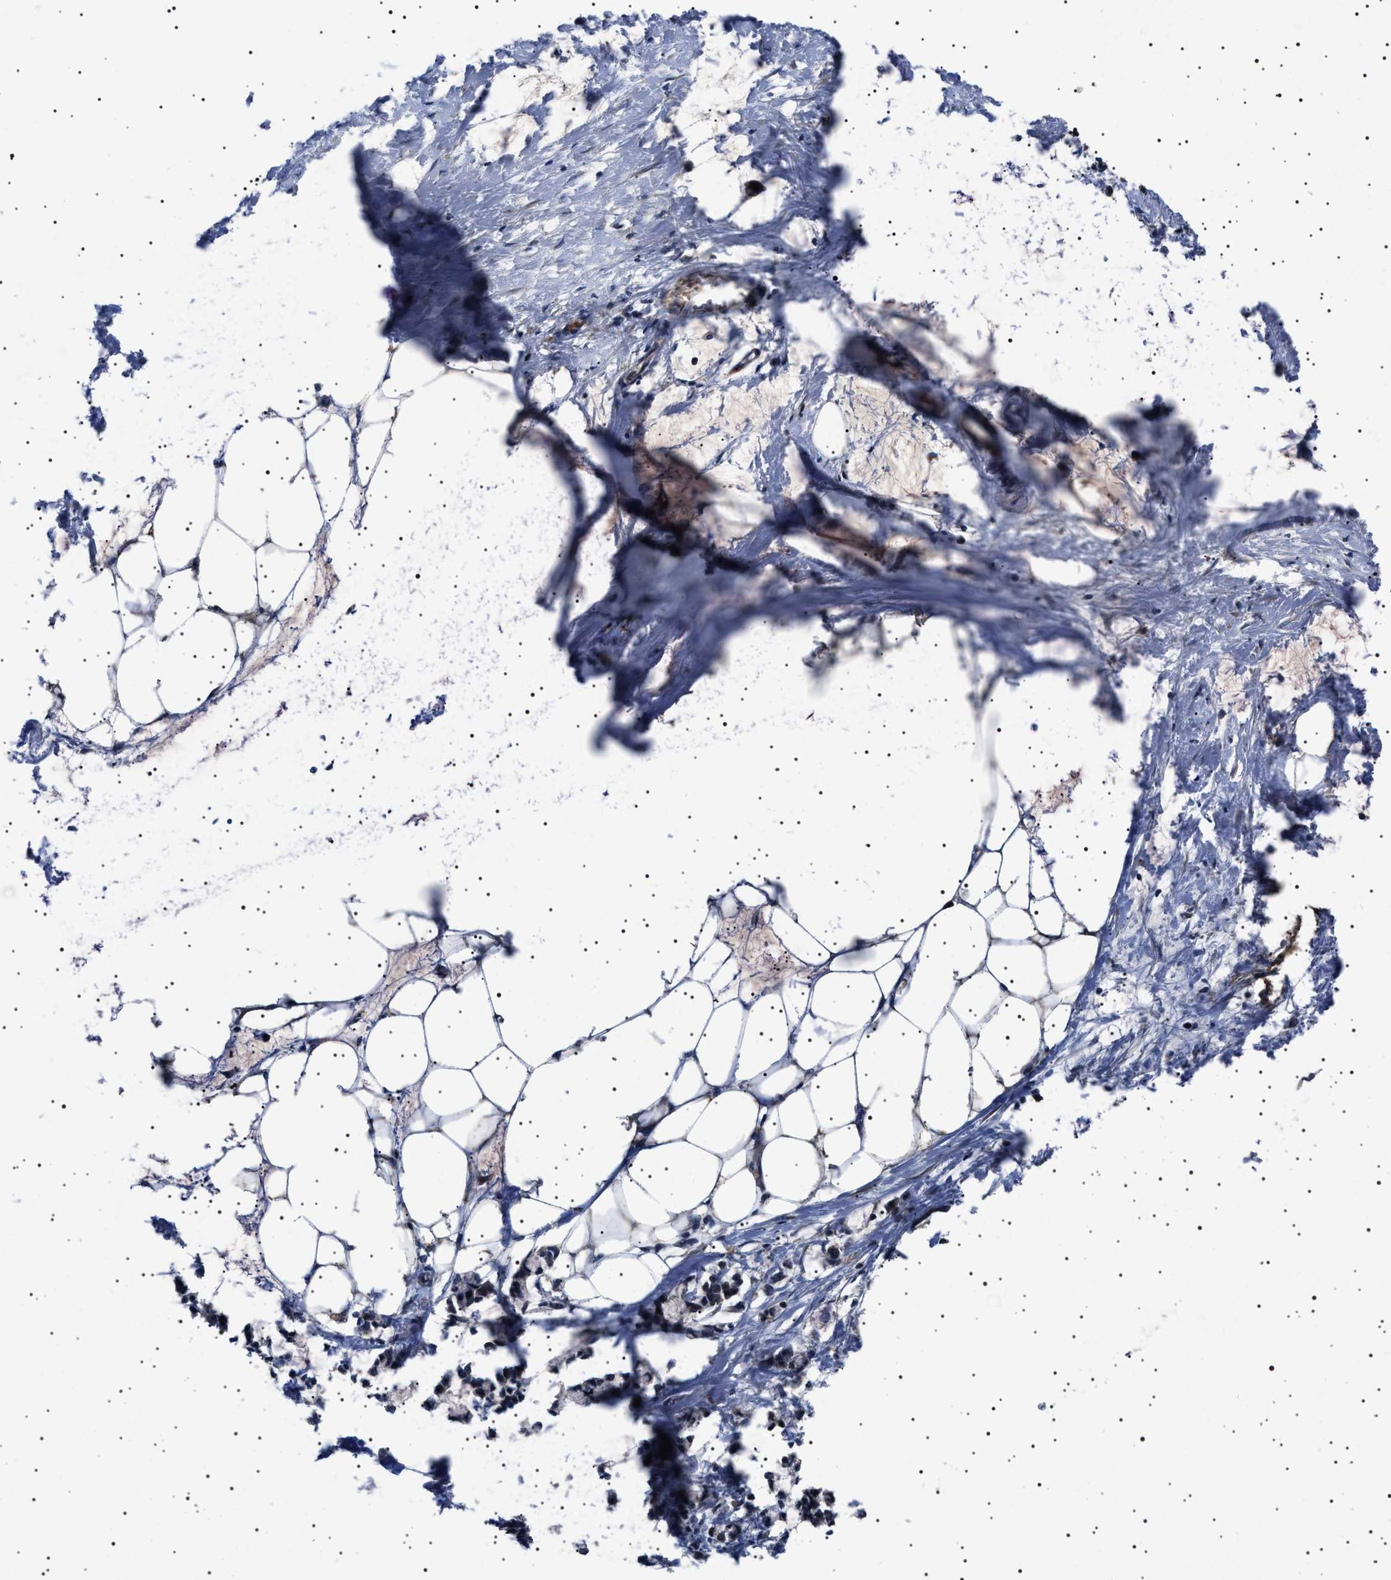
{"staining": {"intensity": "weak", "quantity": ">75%", "location": "cytoplasmic/membranous"}, "tissue": "adipose tissue", "cell_type": "Adipocytes", "image_type": "normal", "snomed": [{"axis": "morphology", "description": "Normal tissue, NOS"}, {"axis": "morphology", "description": "Adenocarcinoma, NOS"}, {"axis": "topography", "description": "Colon"}, {"axis": "topography", "description": "Peripheral nerve tissue"}], "caption": "Protein expression analysis of benign adipose tissue shows weak cytoplasmic/membranous expression in approximately >75% of adipocytes. Using DAB (brown) and hematoxylin (blue) stains, captured at high magnification using brightfield microscopy.", "gene": "PTRH1", "patient": {"sex": "male", "age": 14}}